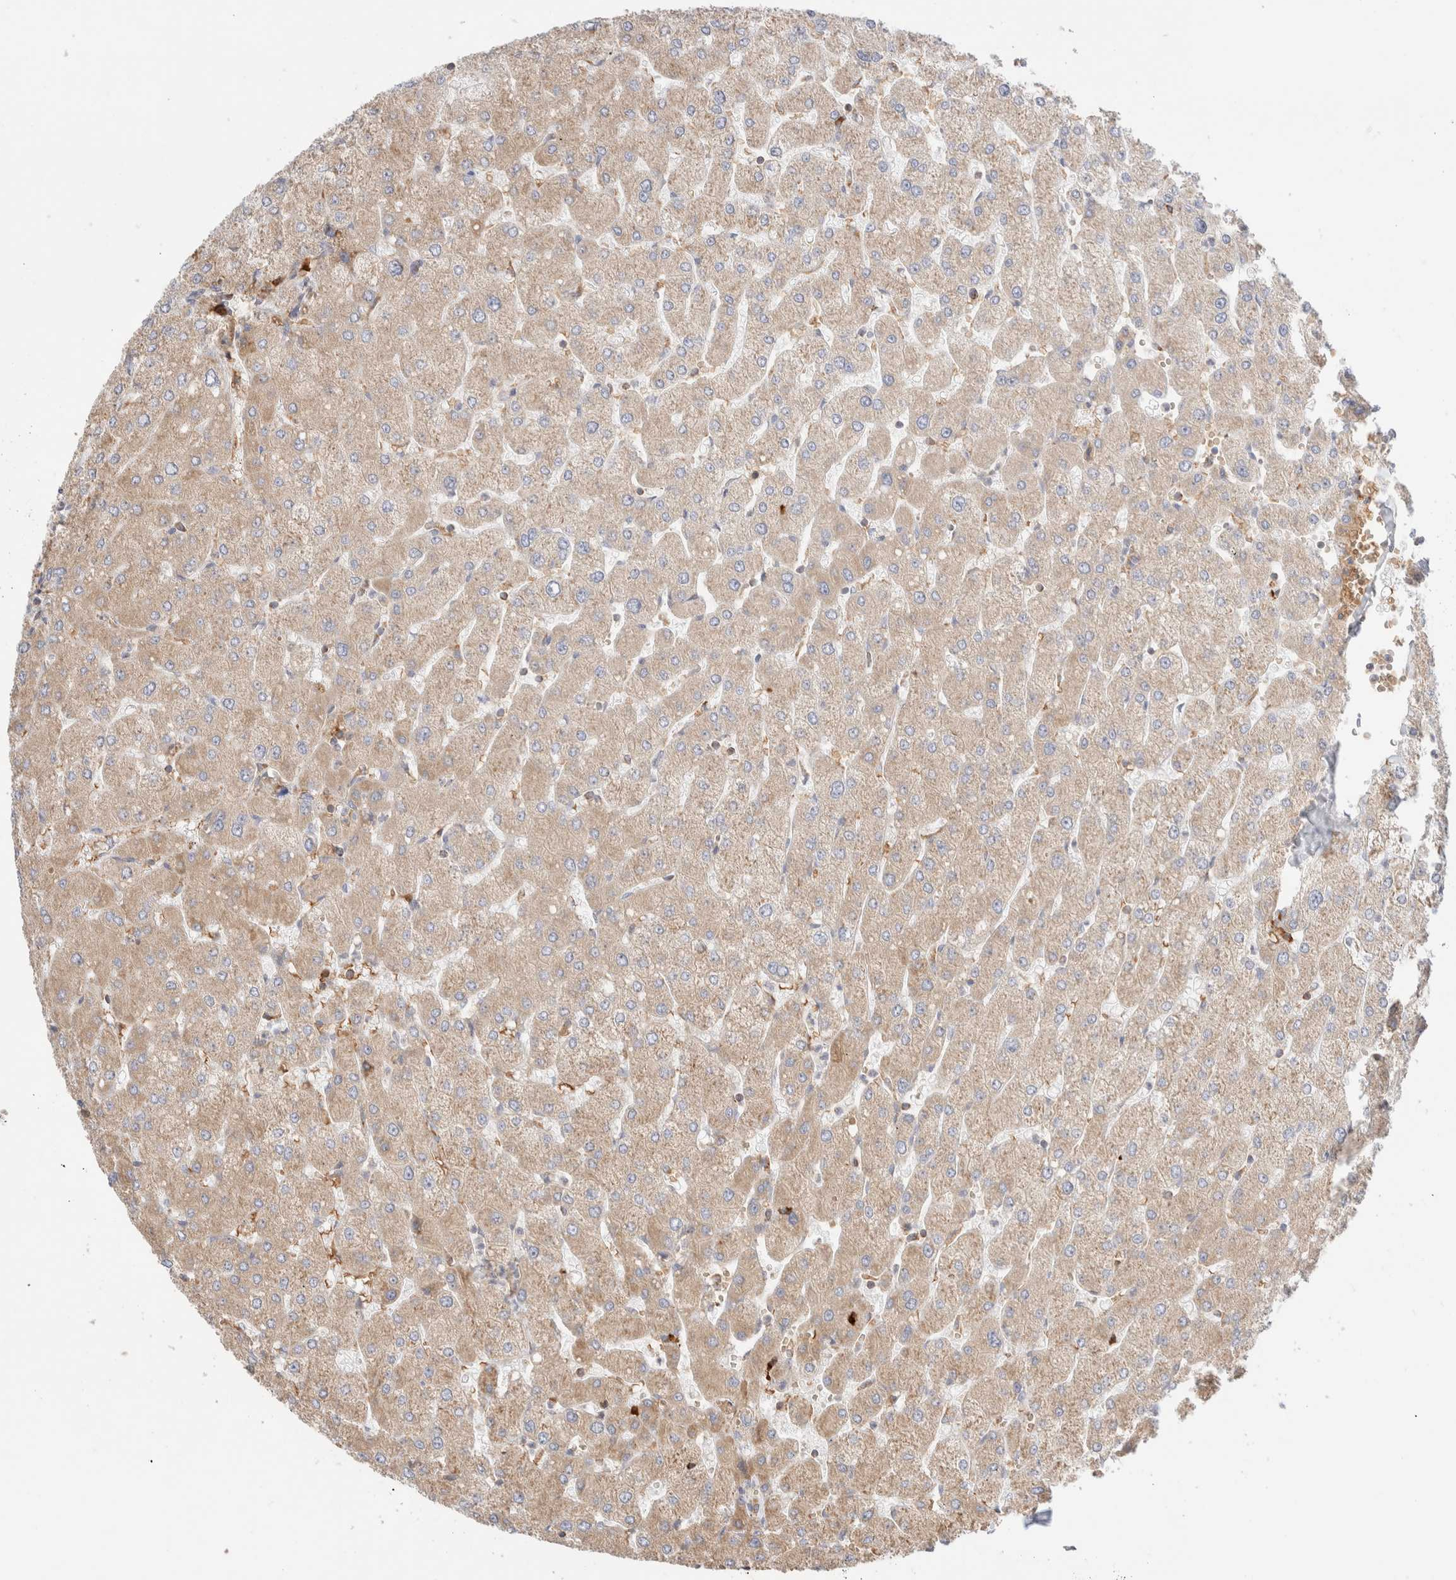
{"staining": {"intensity": "moderate", "quantity": ">75%", "location": "cytoplasmic/membranous"}, "tissue": "liver", "cell_type": "Cholangiocytes", "image_type": "normal", "snomed": [{"axis": "morphology", "description": "Normal tissue, NOS"}, {"axis": "topography", "description": "Liver"}], "caption": "Moderate cytoplasmic/membranous positivity for a protein is identified in approximately >75% of cholangiocytes of unremarkable liver using immunohistochemistry (IHC).", "gene": "UTS2B", "patient": {"sex": "male", "age": 55}}